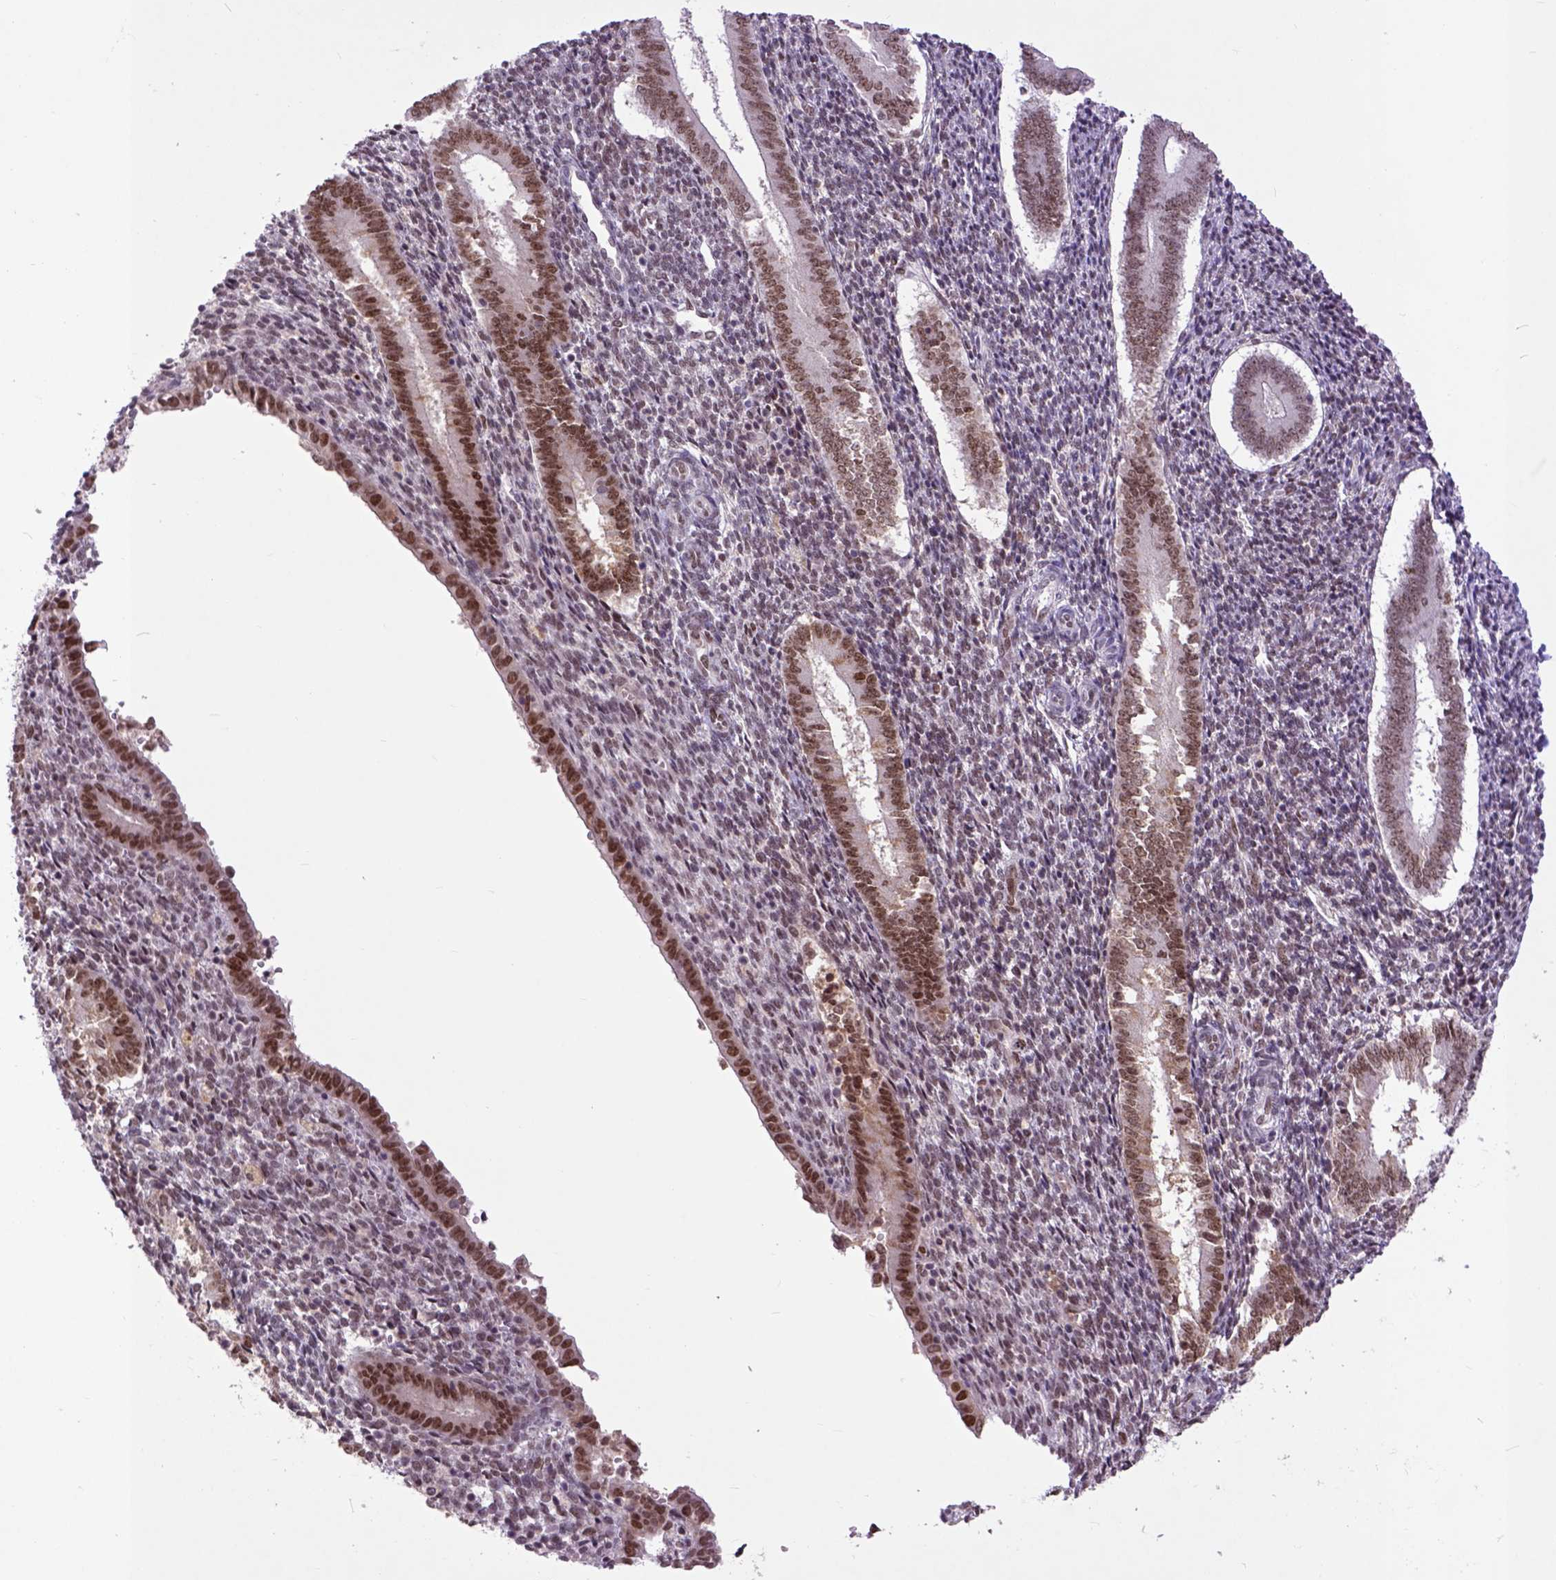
{"staining": {"intensity": "weak", "quantity": "25%-75%", "location": "nuclear"}, "tissue": "endometrium", "cell_type": "Cells in endometrial stroma", "image_type": "normal", "snomed": [{"axis": "morphology", "description": "Normal tissue, NOS"}, {"axis": "topography", "description": "Endometrium"}], "caption": "A micrograph of endometrium stained for a protein reveals weak nuclear brown staining in cells in endometrial stroma. (DAB IHC with brightfield microscopy, high magnification).", "gene": "RCC2", "patient": {"sex": "female", "age": 25}}